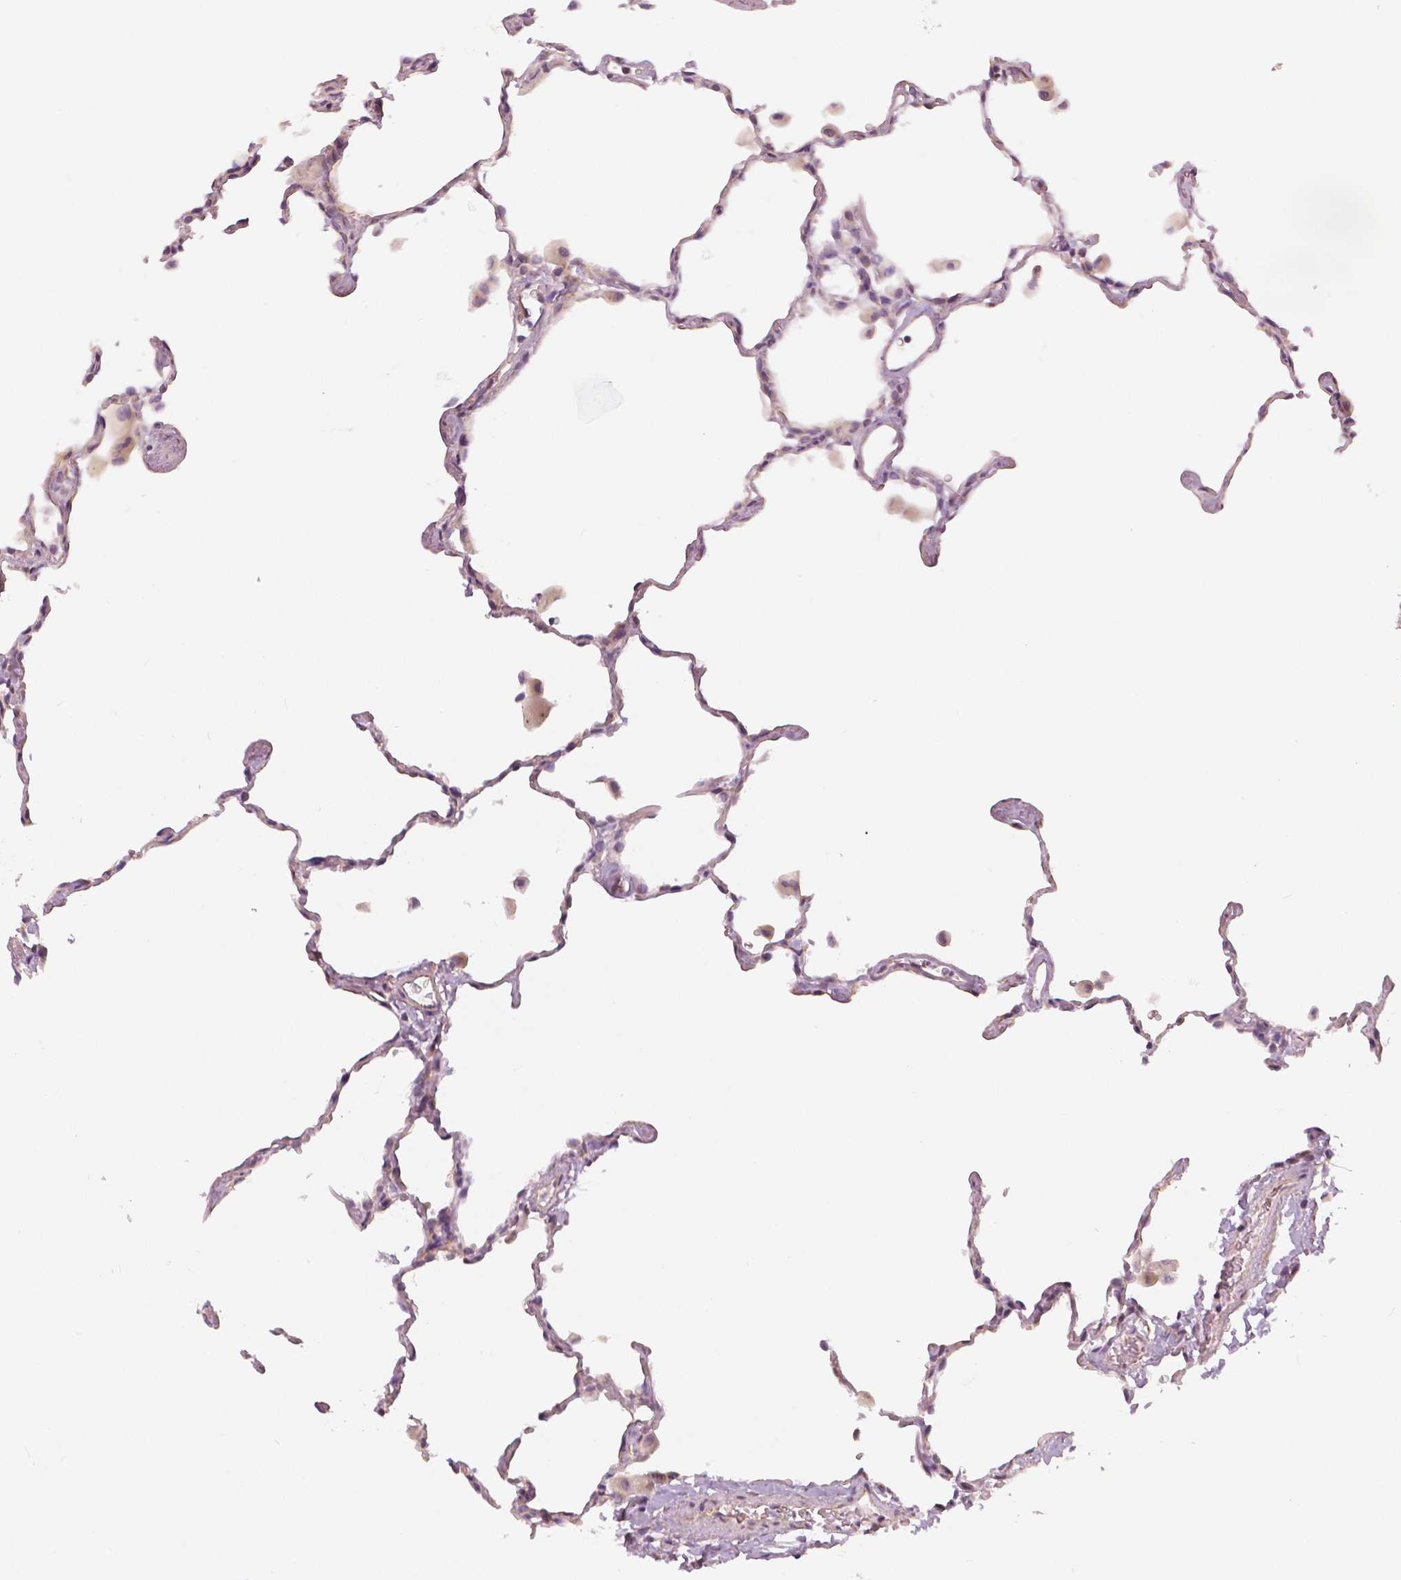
{"staining": {"intensity": "negative", "quantity": "none", "location": "none"}, "tissue": "lung", "cell_type": "Alveolar cells", "image_type": "normal", "snomed": [{"axis": "morphology", "description": "Normal tissue, NOS"}, {"axis": "topography", "description": "Lung"}], "caption": "IHC of normal human lung reveals no staining in alveolar cells. The staining was performed using DAB (3,3'-diaminobenzidine) to visualize the protein expression in brown, while the nuclei were stained in blue with hematoxylin (Magnification: 20x).", "gene": "SLC24A1", "patient": {"sex": "female", "age": 47}}